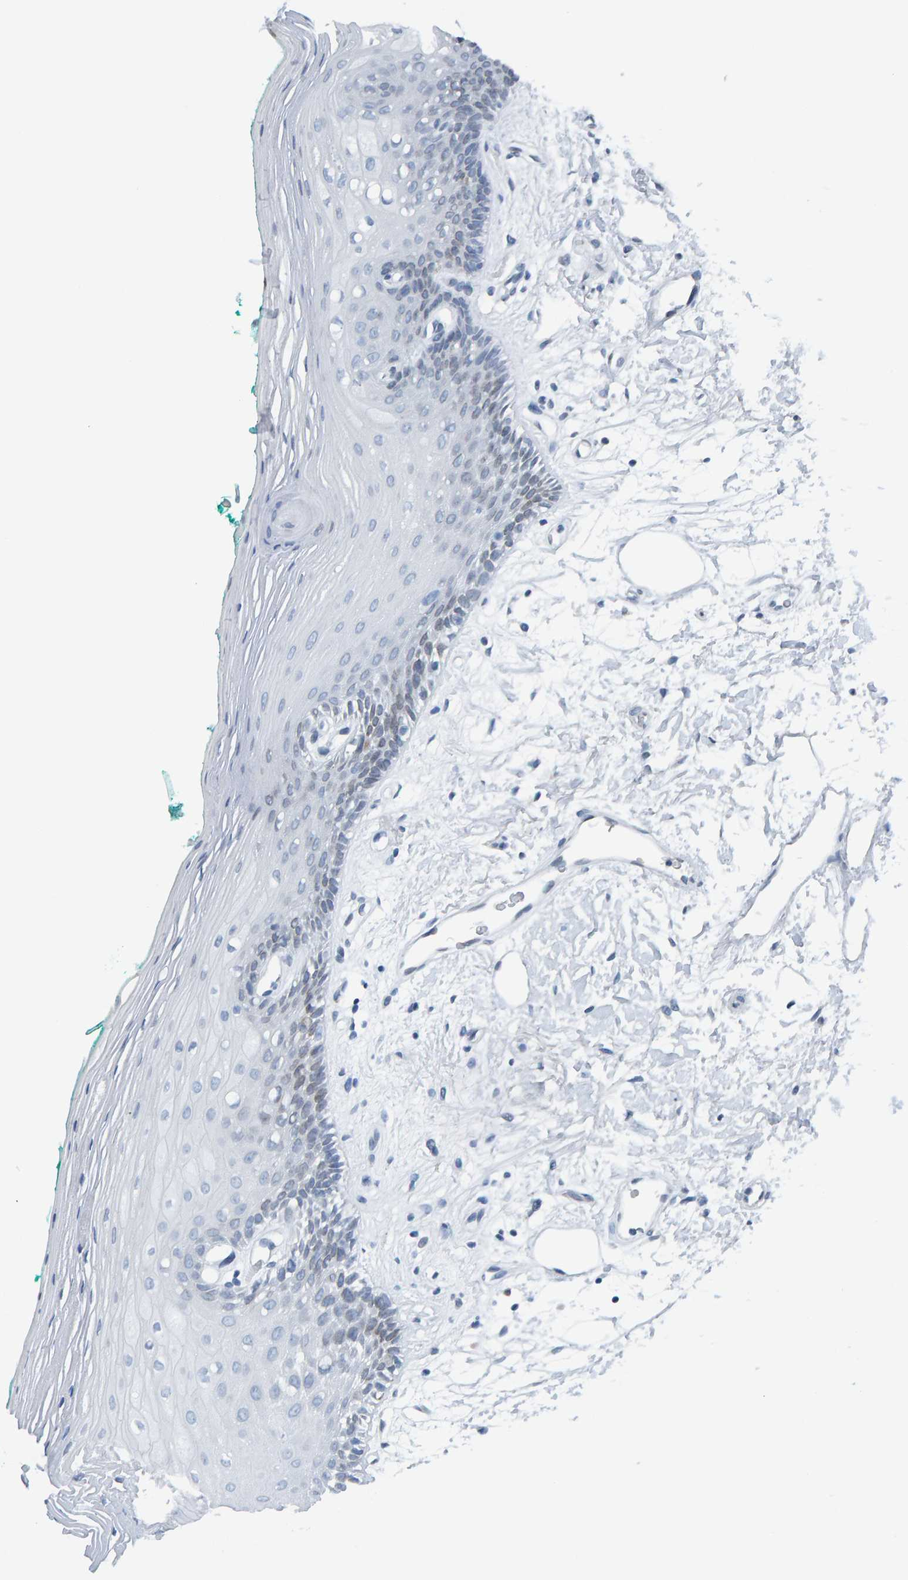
{"staining": {"intensity": "weak", "quantity": "<25%", "location": "cytoplasmic/membranous,nuclear"}, "tissue": "oral mucosa", "cell_type": "Squamous epithelial cells", "image_type": "normal", "snomed": [{"axis": "morphology", "description": "Normal tissue, NOS"}, {"axis": "topography", "description": "Skeletal muscle"}, {"axis": "topography", "description": "Oral tissue"}, {"axis": "topography", "description": "Peripheral nerve tissue"}], "caption": "DAB immunohistochemical staining of normal human oral mucosa displays no significant staining in squamous epithelial cells. (Brightfield microscopy of DAB (3,3'-diaminobenzidine) IHC at high magnification).", "gene": "LMNB2", "patient": {"sex": "female", "age": 84}}